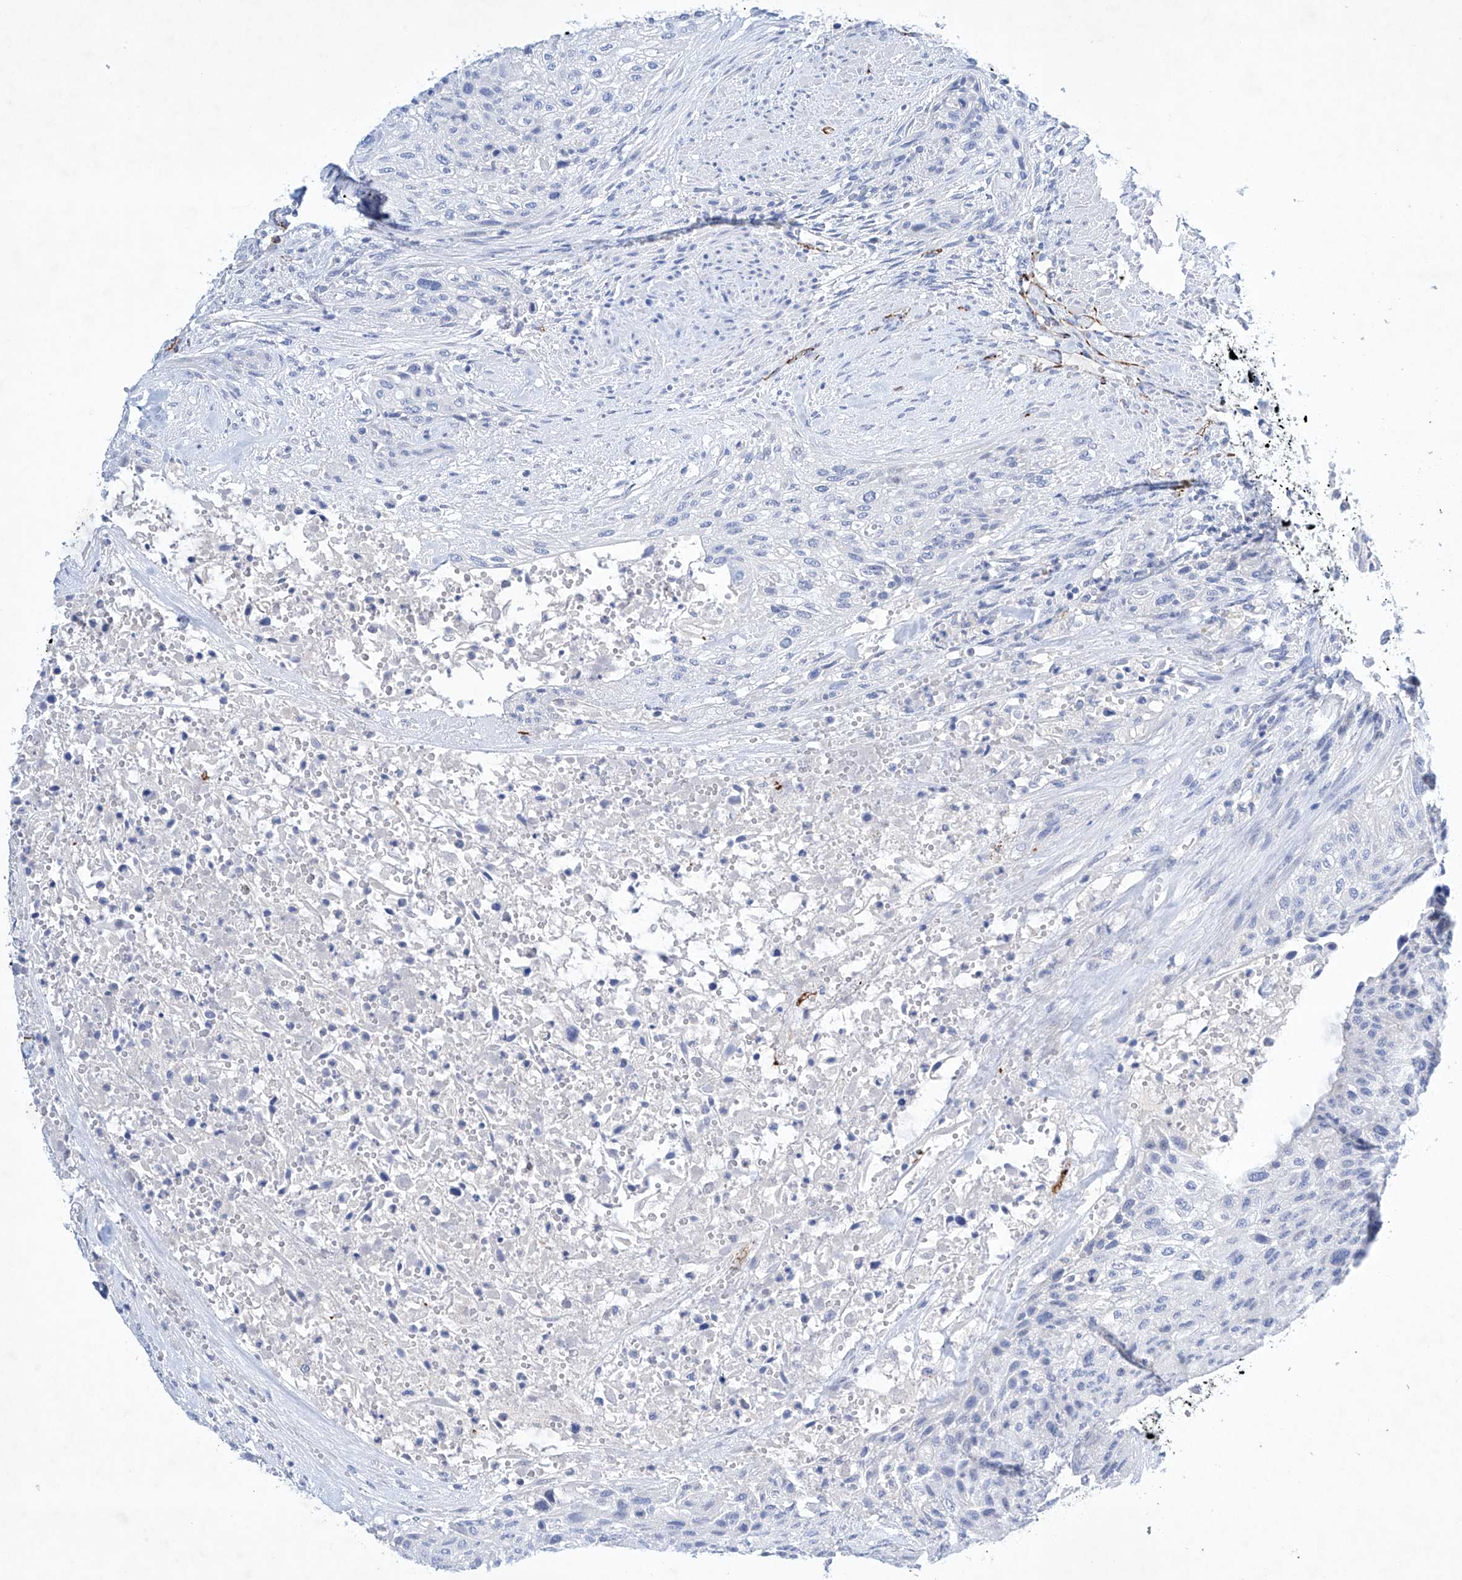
{"staining": {"intensity": "negative", "quantity": "none", "location": "none"}, "tissue": "urothelial cancer", "cell_type": "Tumor cells", "image_type": "cancer", "snomed": [{"axis": "morphology", "description": "Urothelial carcinoma, High grade"}, {"axis": "topography", "description": "Urinary bladder"}], "caption": "Tumor cells are negative for brown protein staining in urothelial cancer.", "gene": "ETV7", "patient": {"sex": "male", "age": 35}}